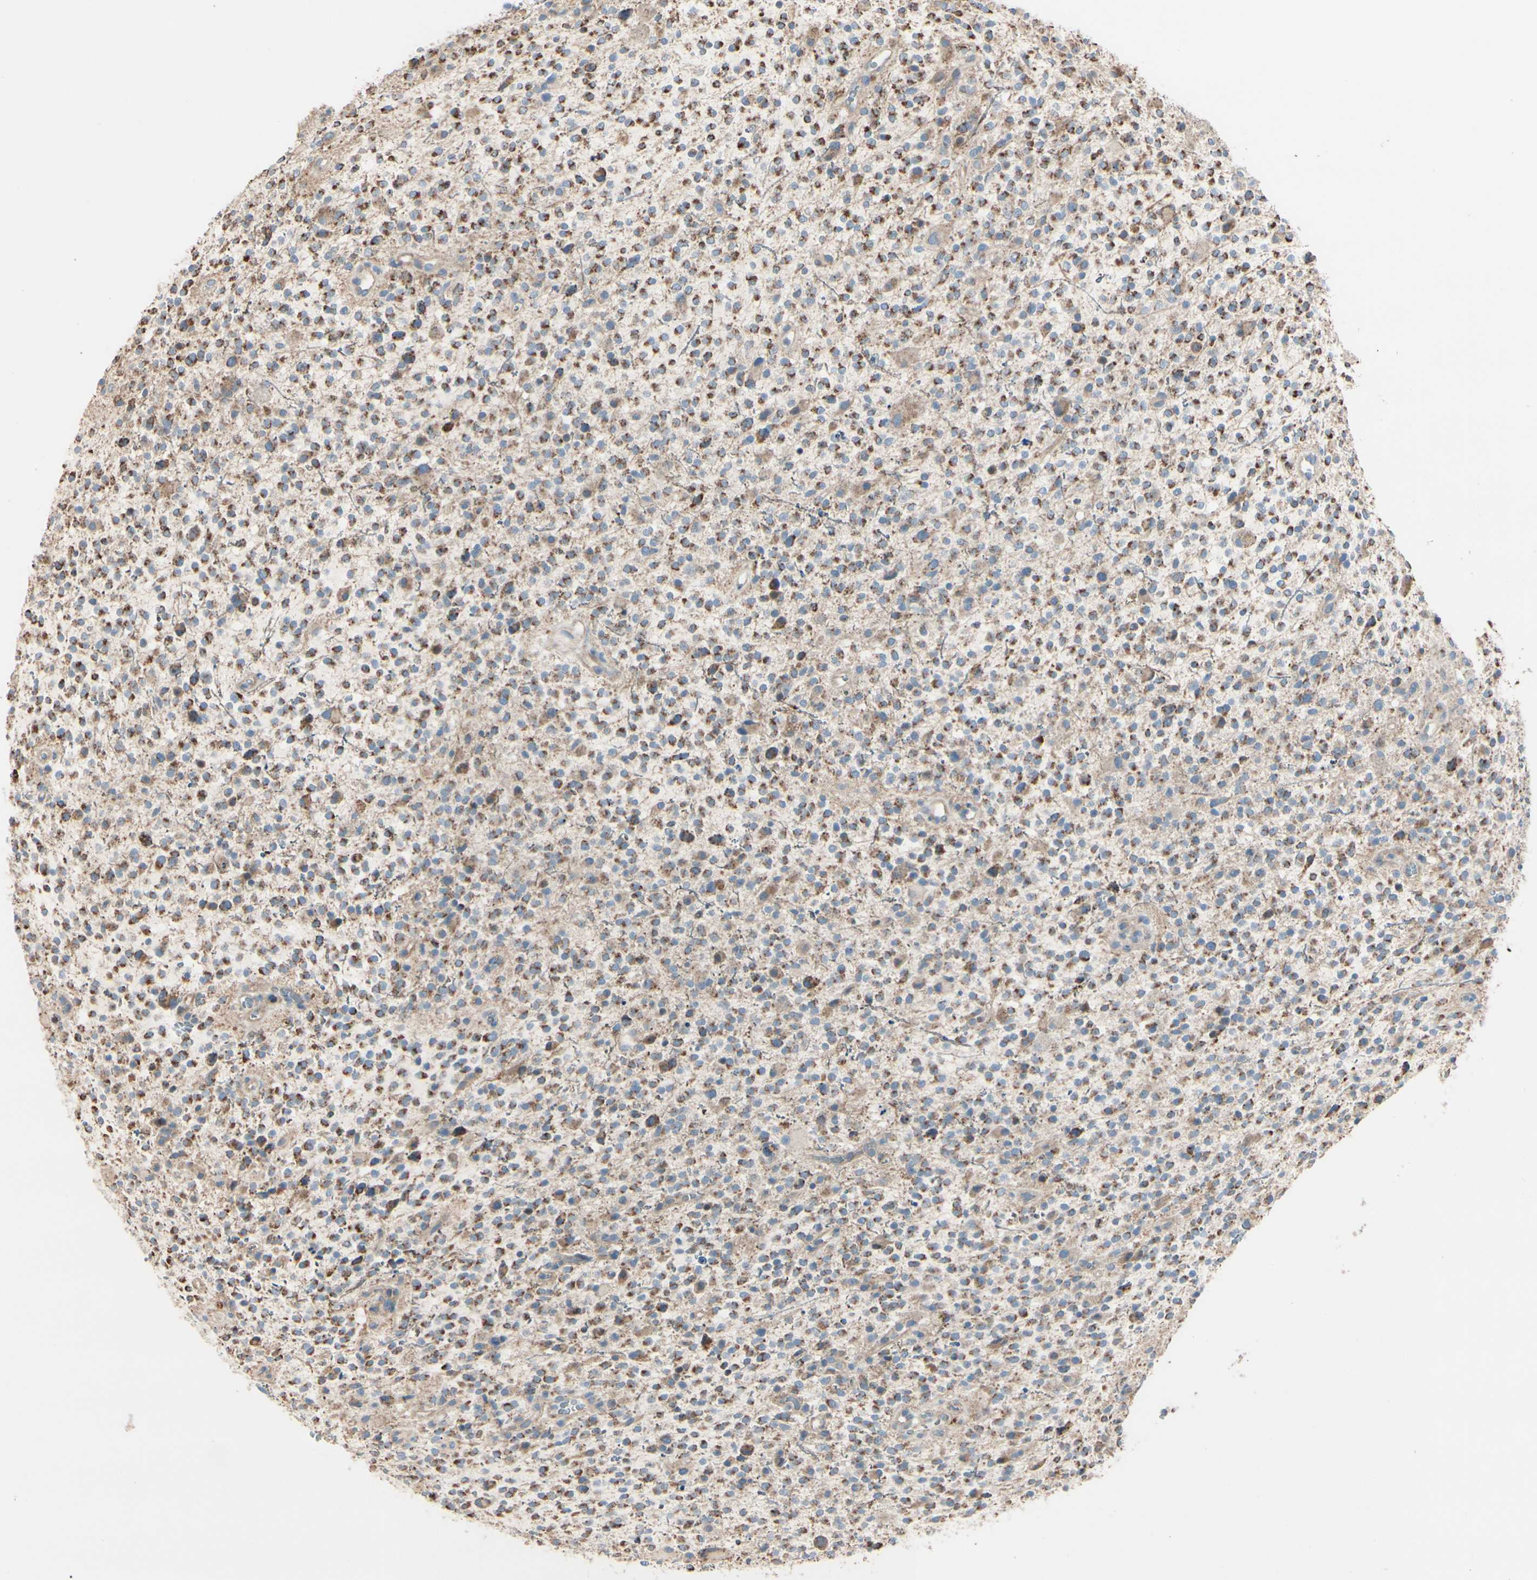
{"staining": {"intensity": "moderate", "quantity": ">75%", "location": "cytoplasmic/membranous"}, "tissue": "glioma", "cell_type": "Tumor cells", "image_type": "cancer", "snomed": [{"axis": "morphology", "description": "Glioma, malignant, High grade"}, {"axis": "topography", "description": "Brain"}], "caption": "Immunohistochemistry (DAB (3,3'-diaminobenzidine)) staining of human glioma exhibits moderate cytoplasmic/membranous protein staining in approximately >75% of tumor cells.", "gene": "EPHA3", "patient": {"sex": "male", "age": 48}}